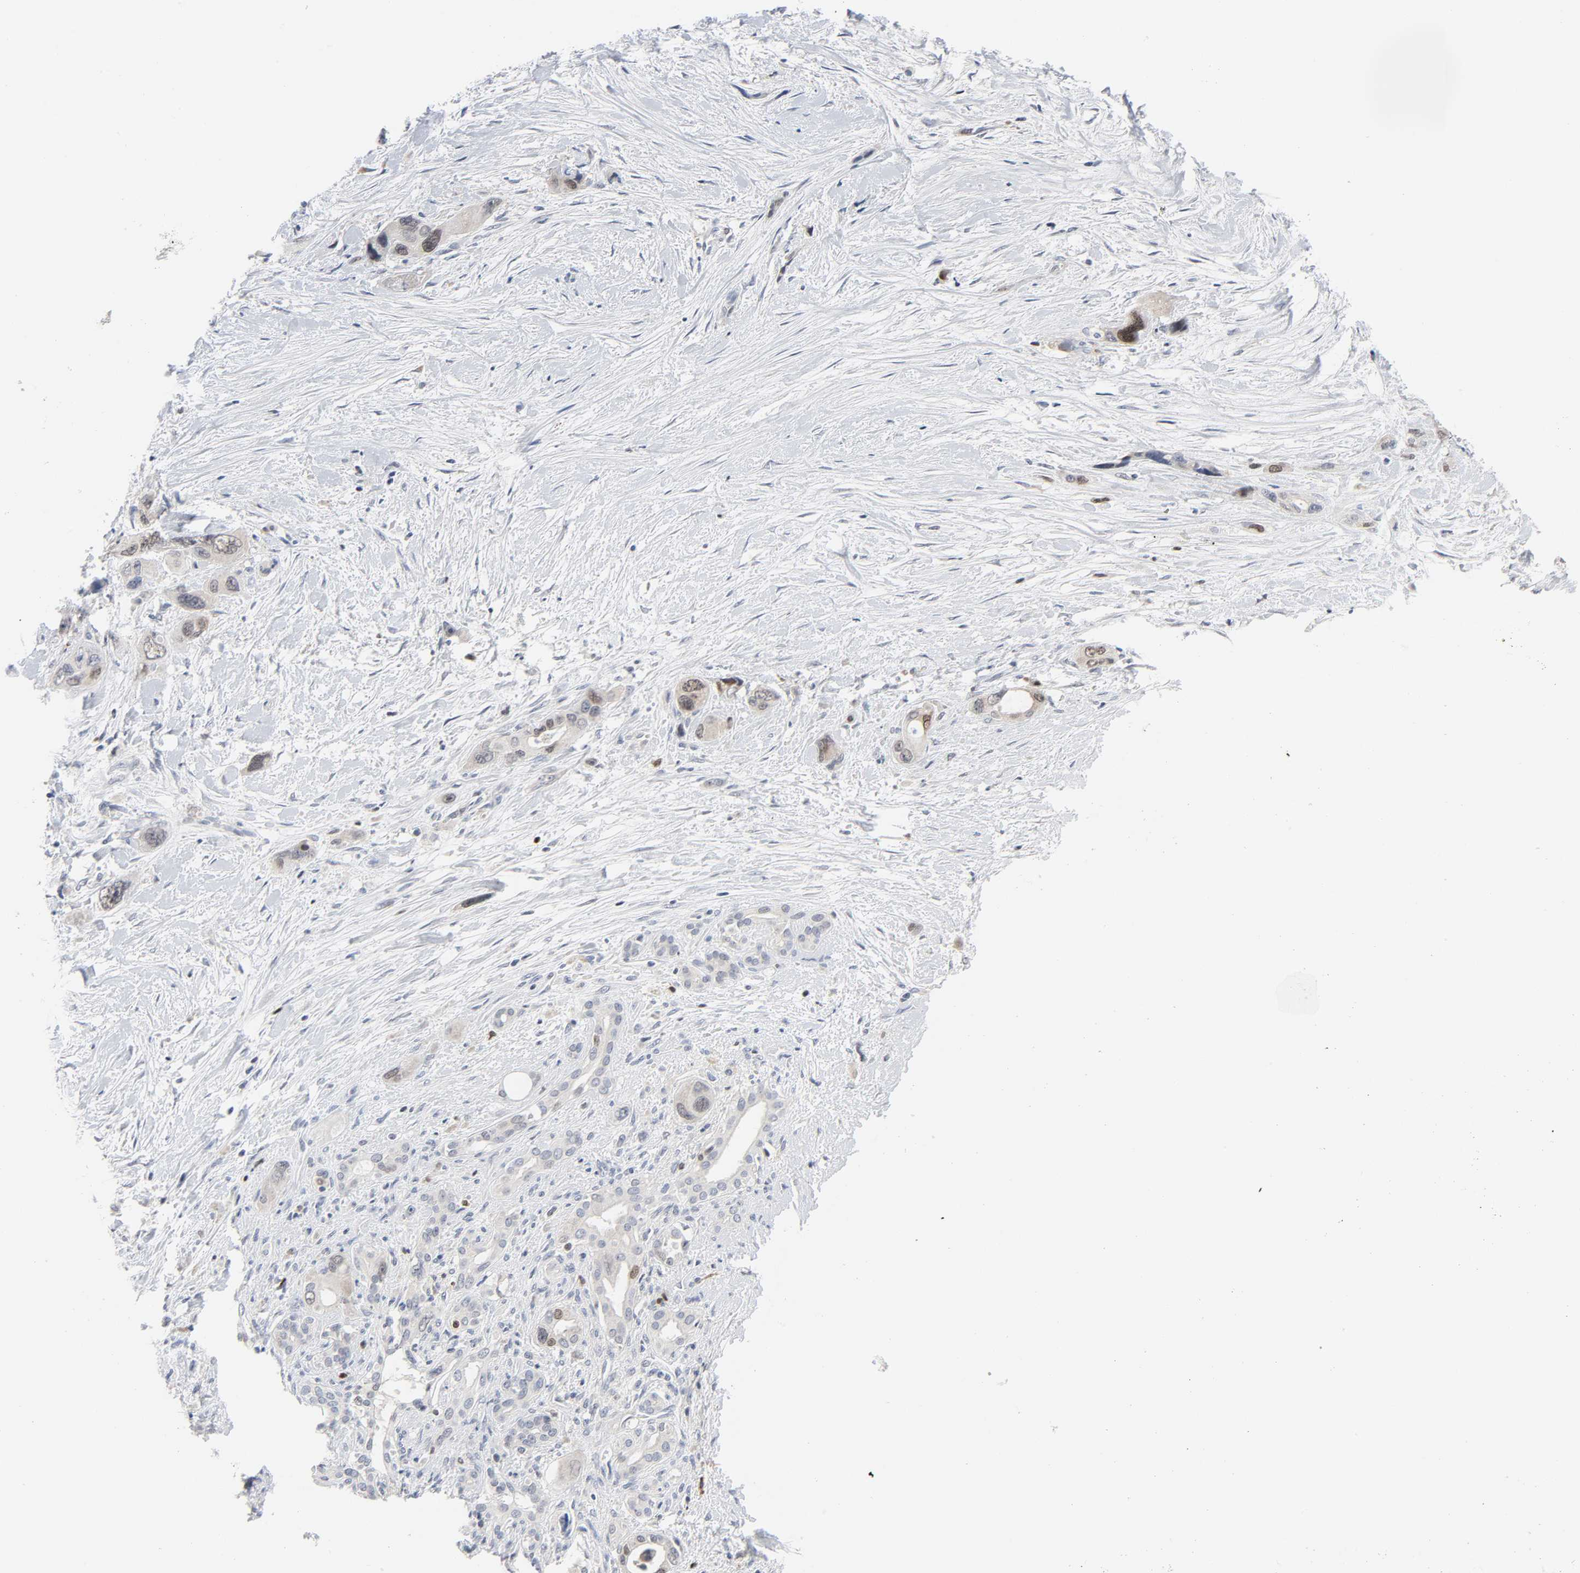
{"staining": {"intensity": "weak", "quantity": "25%-75%", "location": "cytoplasmic/membranous,nuclear"}, "tissue": "pancreatic cancer", "cell_type": "Tumor cells", "image_type": "cancer", "snomed": [{"axis": "morphology", "description": "Adenocarcinoma, NOS"}, {"axis": "topography", "description": "Pancreas"}], "caption": "This image reveals IHC staining of pancreatic cancer (adenocarcinoma), with low weak cytoplasmic/membranous and nuclear staining in approximately 25%-75% of tumor cells.", "gene": "WEE1", "patient": {"sex": "male", "age": 46}}